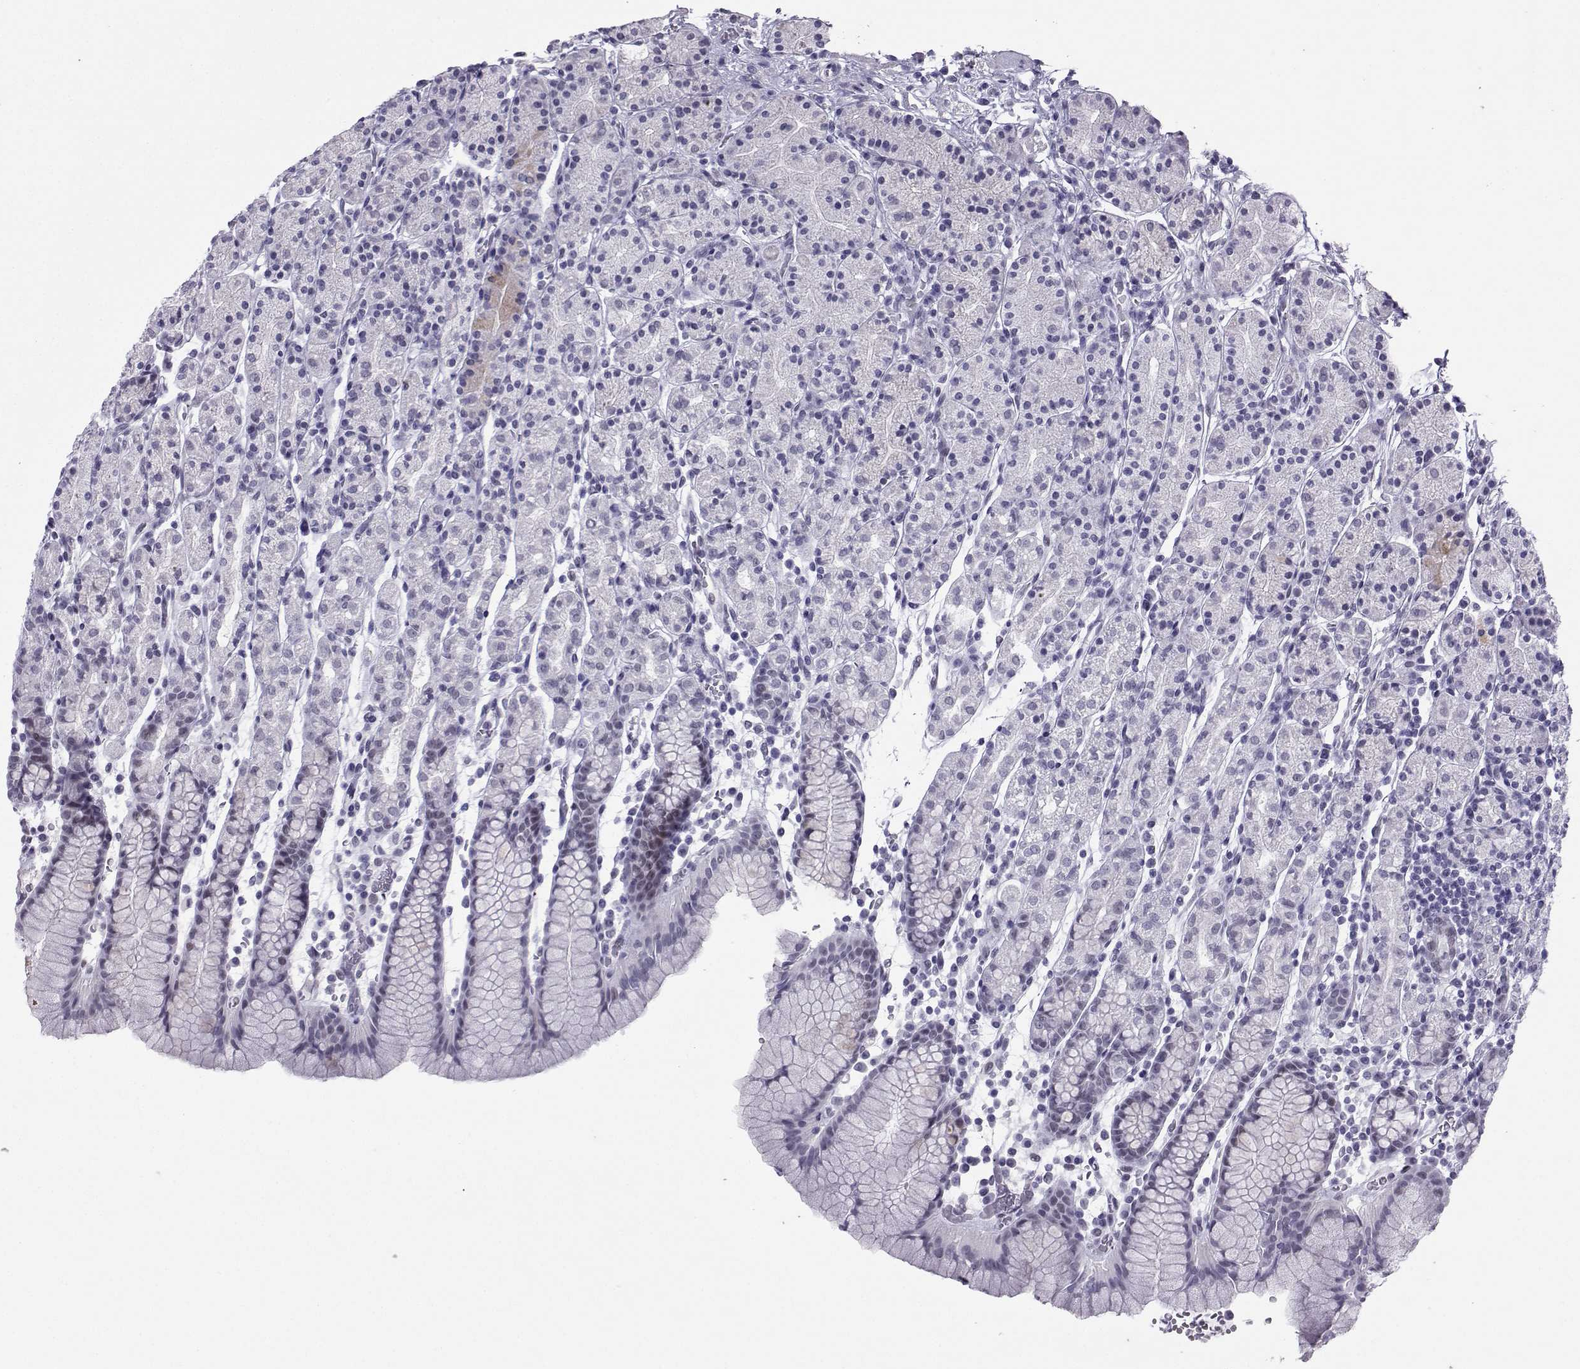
{"staining": {"intensity": "negative", "quantity": "none", "location": "none"}, "tissue": "stomach", "cell_type": "Glandular cells", "image_type": "normal", "snomed": [{"axis": "morphology", "description": "Normal tissue, NOS"}, {"axis": "topography", "description": "Stomach, upper"}, {"axis": "topography", "description": "Stomach"}], "caption": "The image demonstrates no staining of glandular cells in normal stomach.", "gene": "LORICRIN", "patient": {"sex": "male", "age": 62}}